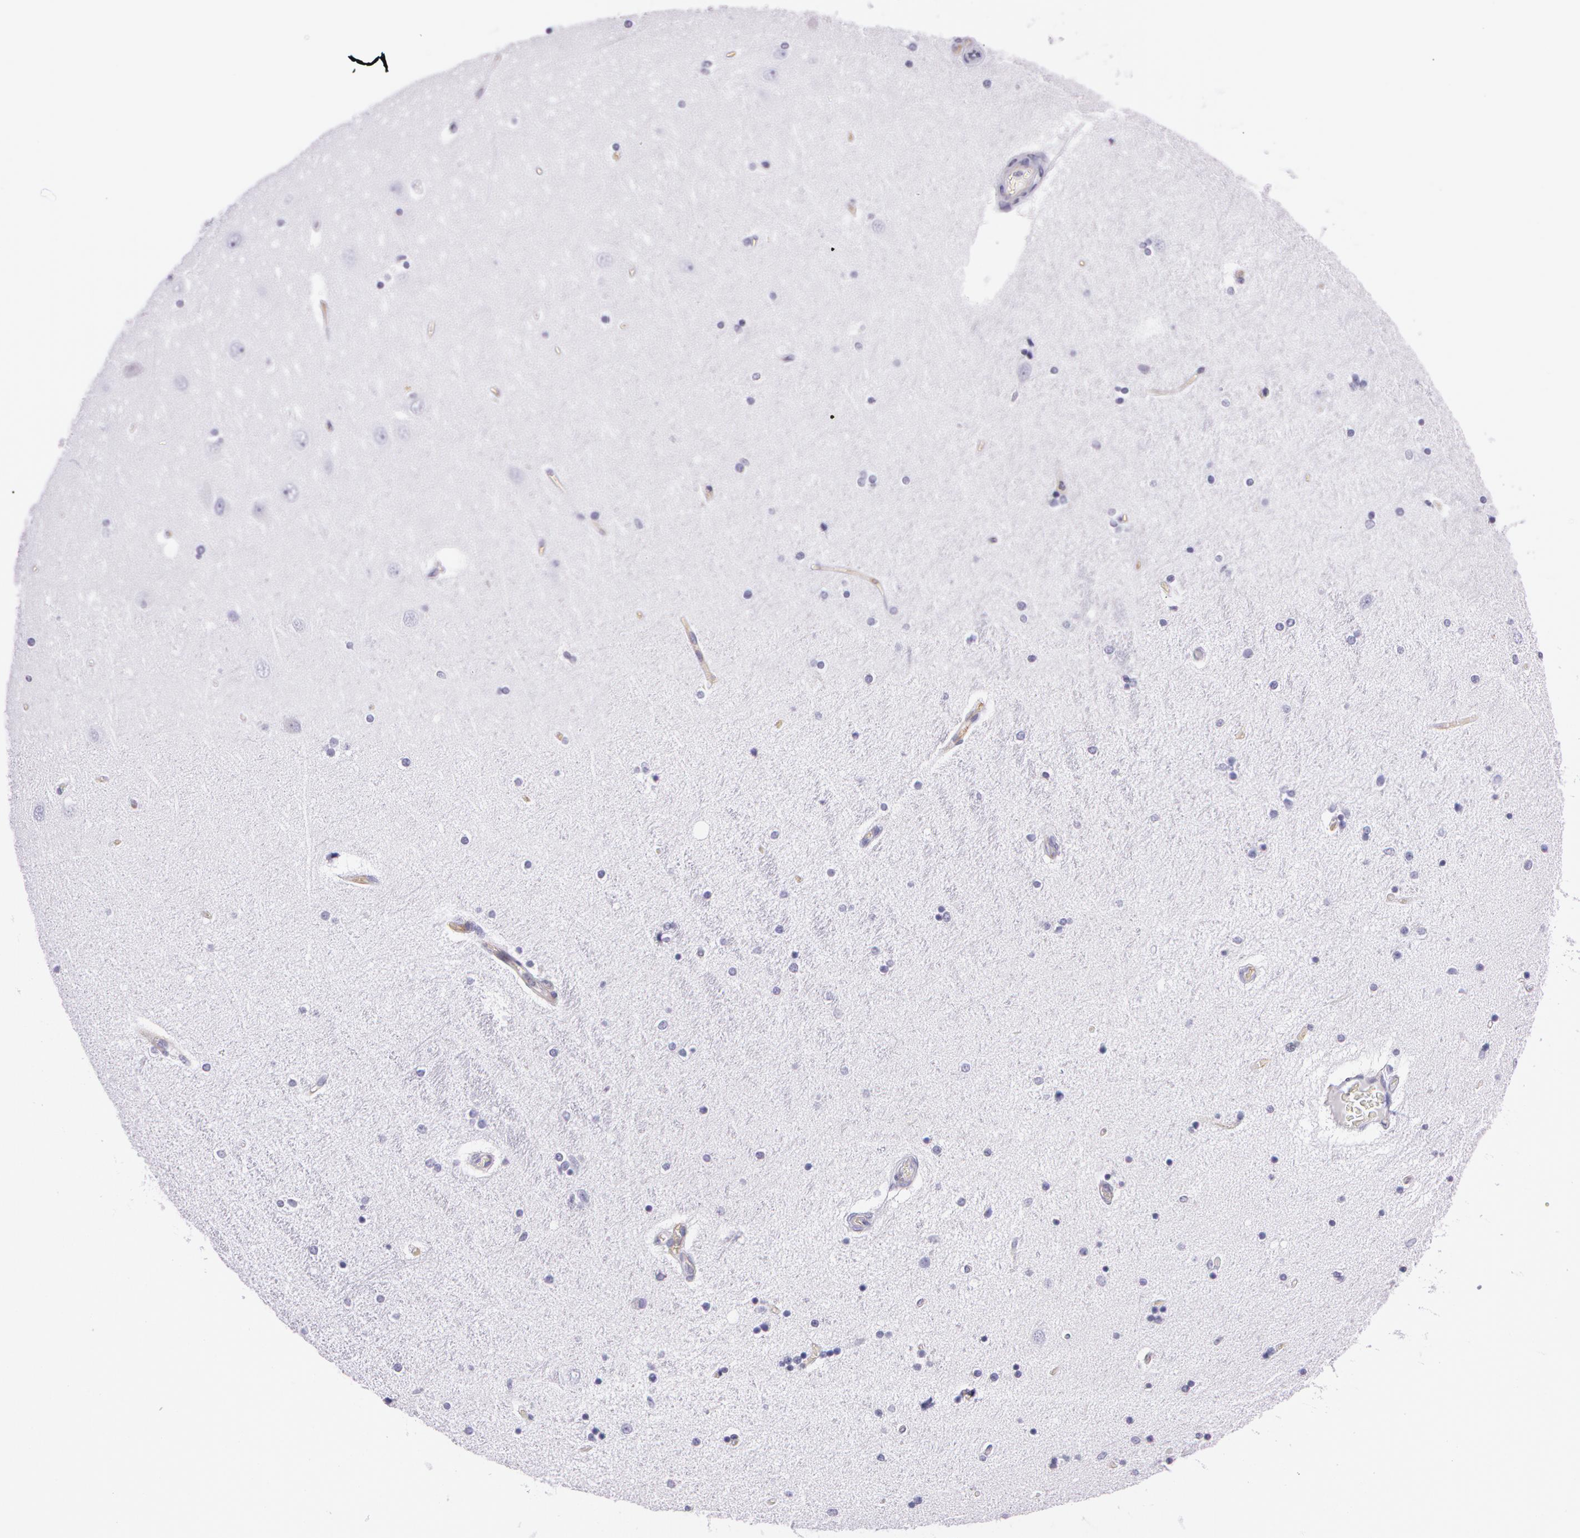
{"staining": {"intensity": "negative", "quantity": "none", "location": "none"}, "tissue": "hippocampus", "cell_type": "Glial cells", "image_type": "normal", "snomed": [{"axis": "morphology", "description": "Normal tissue, NOS"}, {"axis": "topography", "description": "Hippocampus"}], "caption": "Hippocampus was stained to show a protein in brown. There is no significant expression in glial cells. The staining is performed using DAB (3,3'-diaminobenzidine) brown chromogen with nuclei counter-stained in using hematoxylin.", "gene": "LY75", "patient": {"sex": "female", "age": 54}}